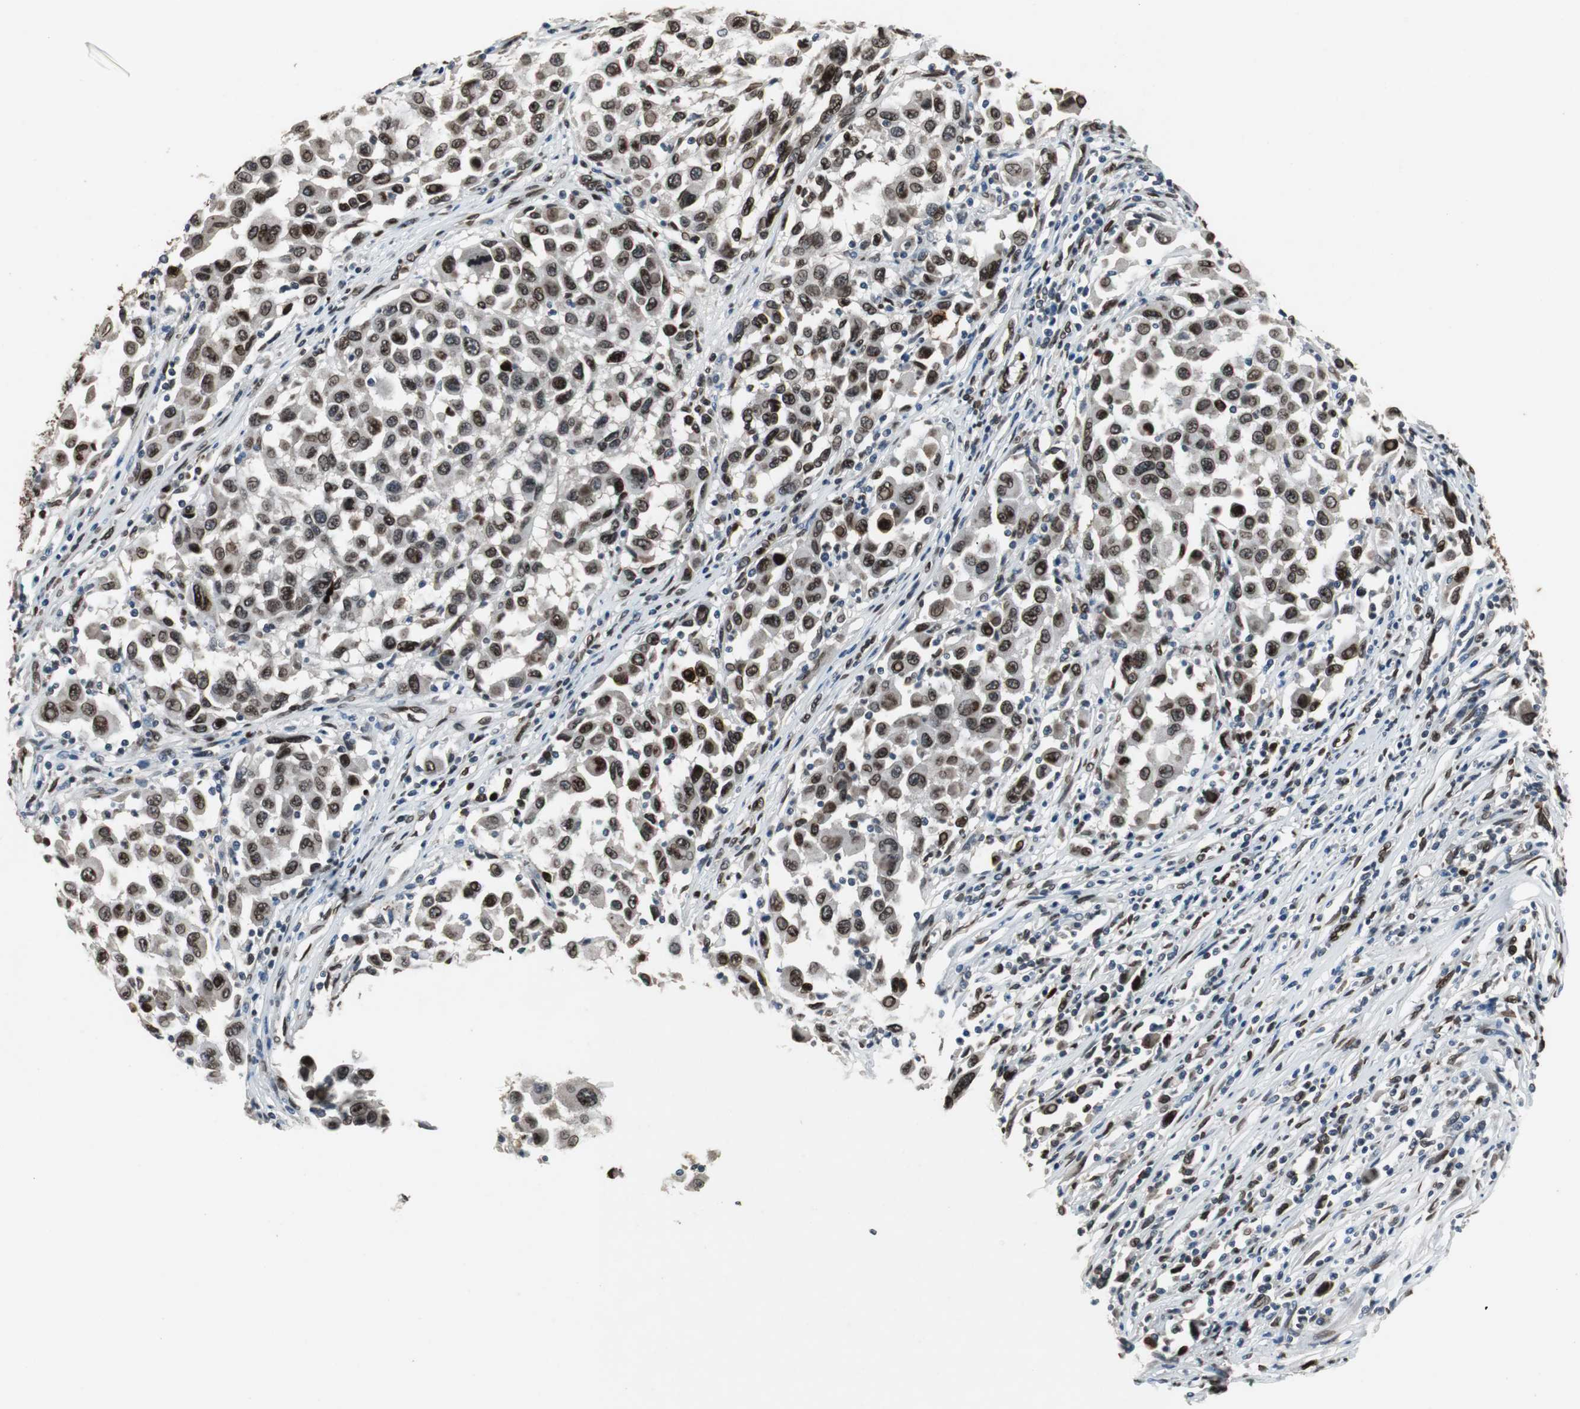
{"staining": {"intensity": "strong", "quantity": ">75%", "location": "cytoplasmic/membranous,nuclear"}, "tissue": "melanoma", "cell_type": "Tumor cells", "image_type": "cancer", "snomed": [{"axis": "morphology", "description": "Malignant melanoma, Metastatic site"}, {"axis": "topography", "description": "Lymph node"}], "caption": "Protein staining displays strong cytoplasmic/membranous and nuclear expression in approximately >75% of tumor cells in malignant melanoma (metastatic site).", "gene": "LMNA", "patient": {"sex": "male", "age": 61}}